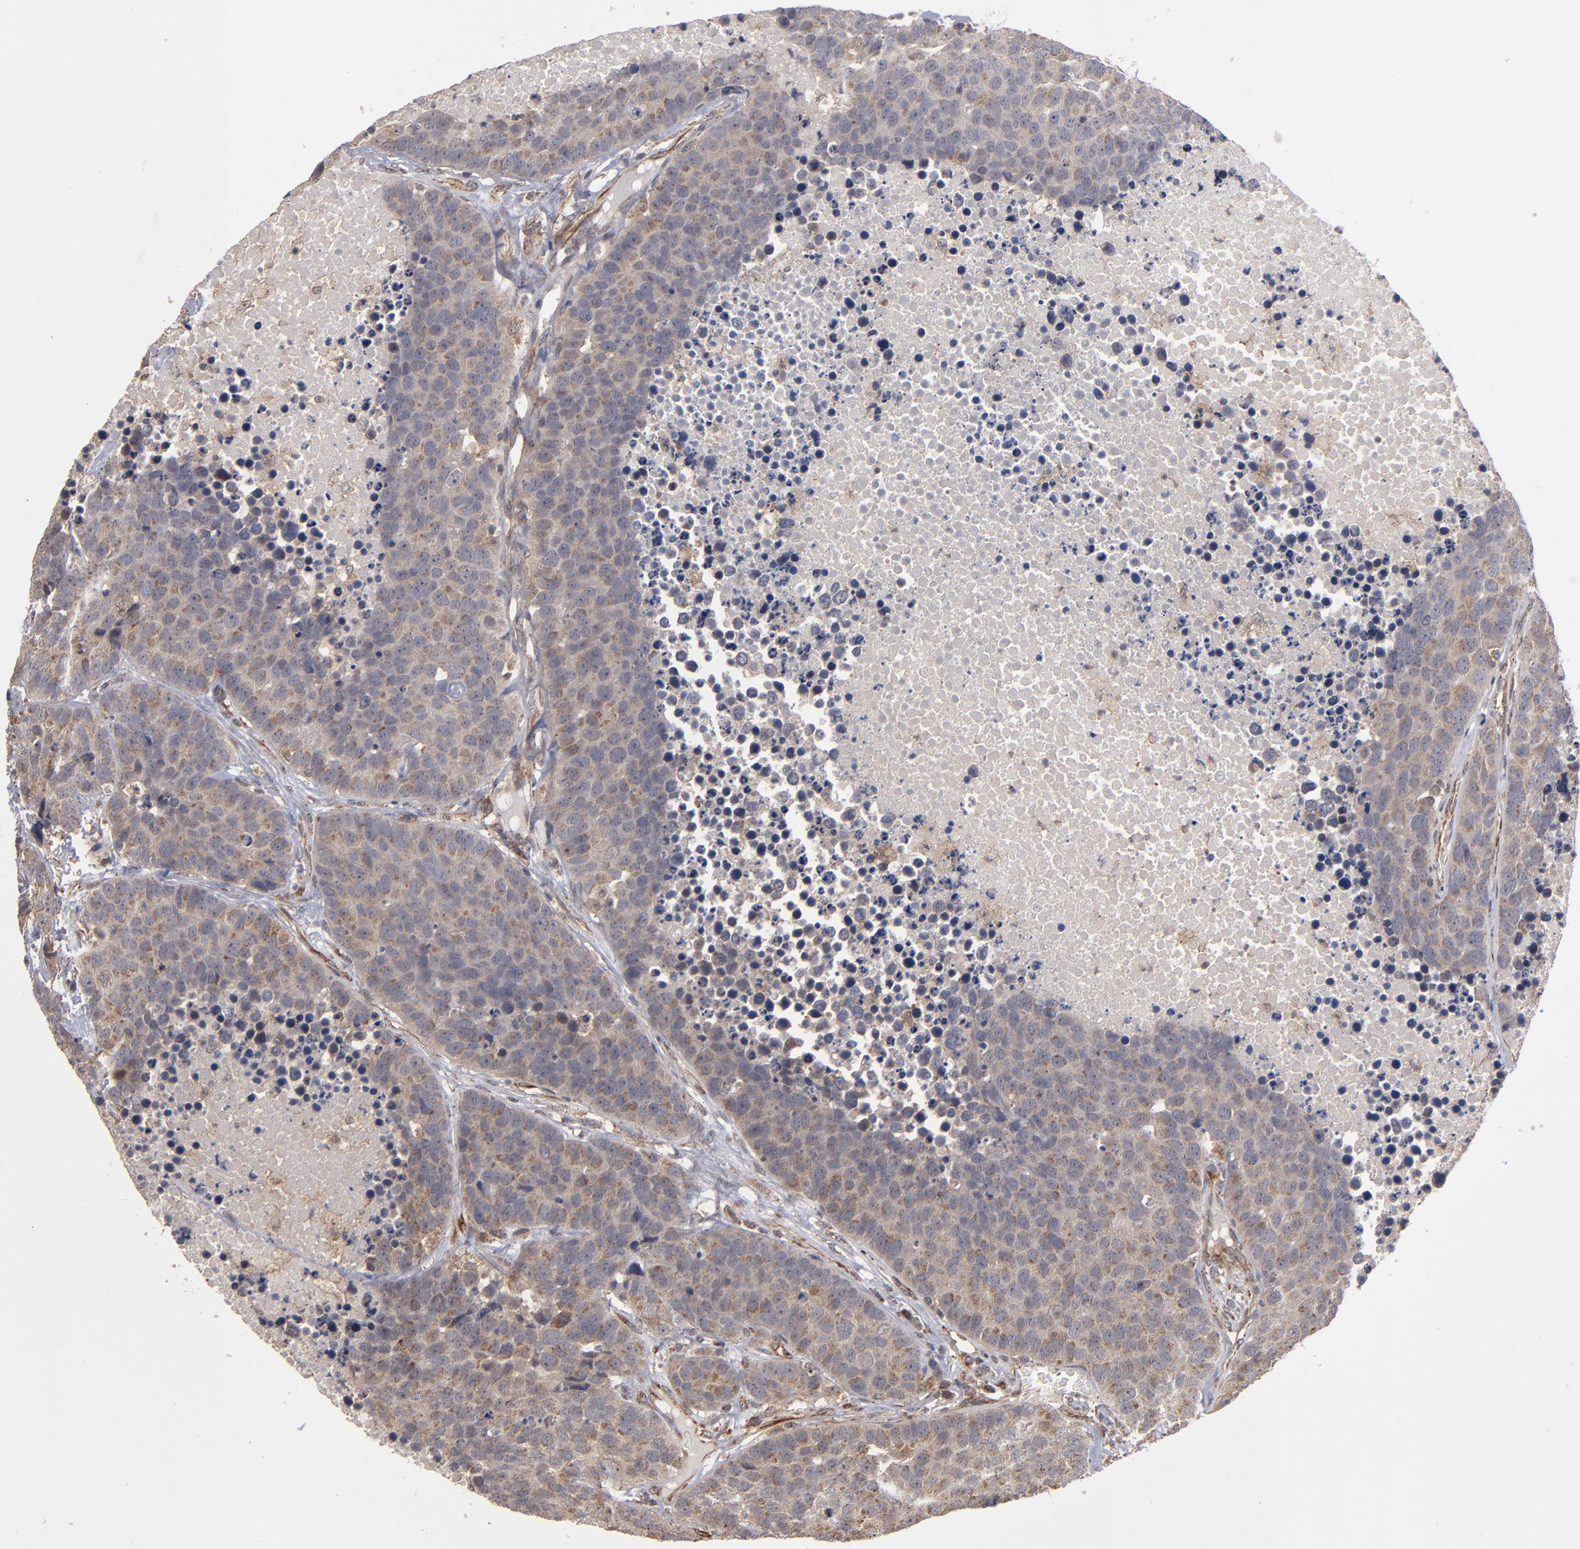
{"staining": {"intensity": "moderate", "quantity": ">75%", "location": "cytoplasmic/membranous"}, "tissue": "carcinoid", "cell_type": "Tumor cells", "image_type": "cancer", "snomed": [{"axis": "morphology", "description": "Carcinoid, malignant, NOS"}, {"axis": "topography", "description": "Lung"}], "caption": "DAB (3,3'-diaminobenzidine) immunohistochemical staining of carcinoid shows moderate cytoplasmic/membranous protein staining in about >75% of tumor cells.", "gene": "MIPOL1", "patient": {"sex": "male", "age": 60}}